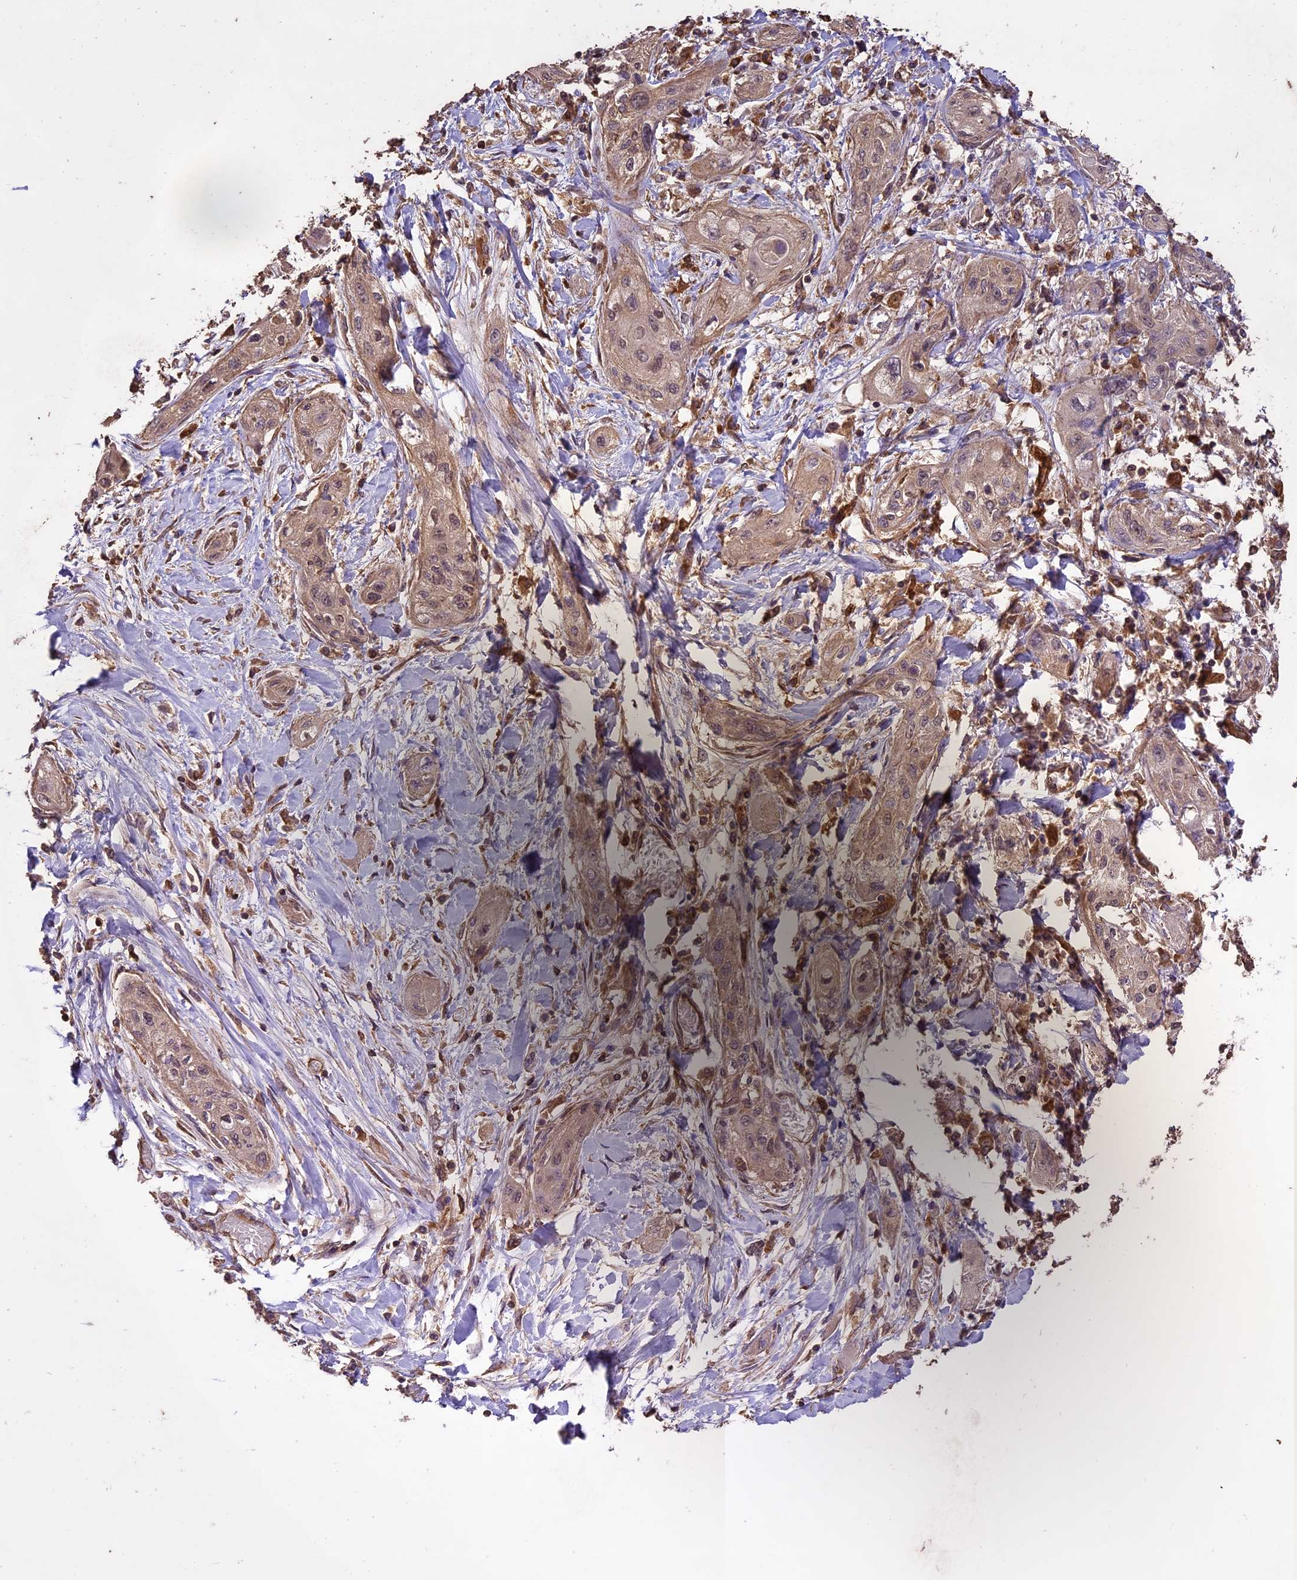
{"staining": {"intensity": "weak", "quantity": ">75%", "location": "cytoplasmic/membranous"}, "tissue": "lung cancer", "cell_type": "Tumor cells", "image_type": "cancer", "snomed": [{"axis": "morphology", "description": "Squamous cell carcinoma, NOS"}, {"axis": "topography", "description": "Lung"}], "caption": "DAB (3,3'-diaminobenzidine) immunohistochemical staining of lung squamous cell carcinoma exhibits weak cytoplasmic/membranous protein staining in approximately >75% of tumor cells. Nuclei are stained in blue.", "gene": "TTLL10", "patient": {"sex": "female", "age": 47}}